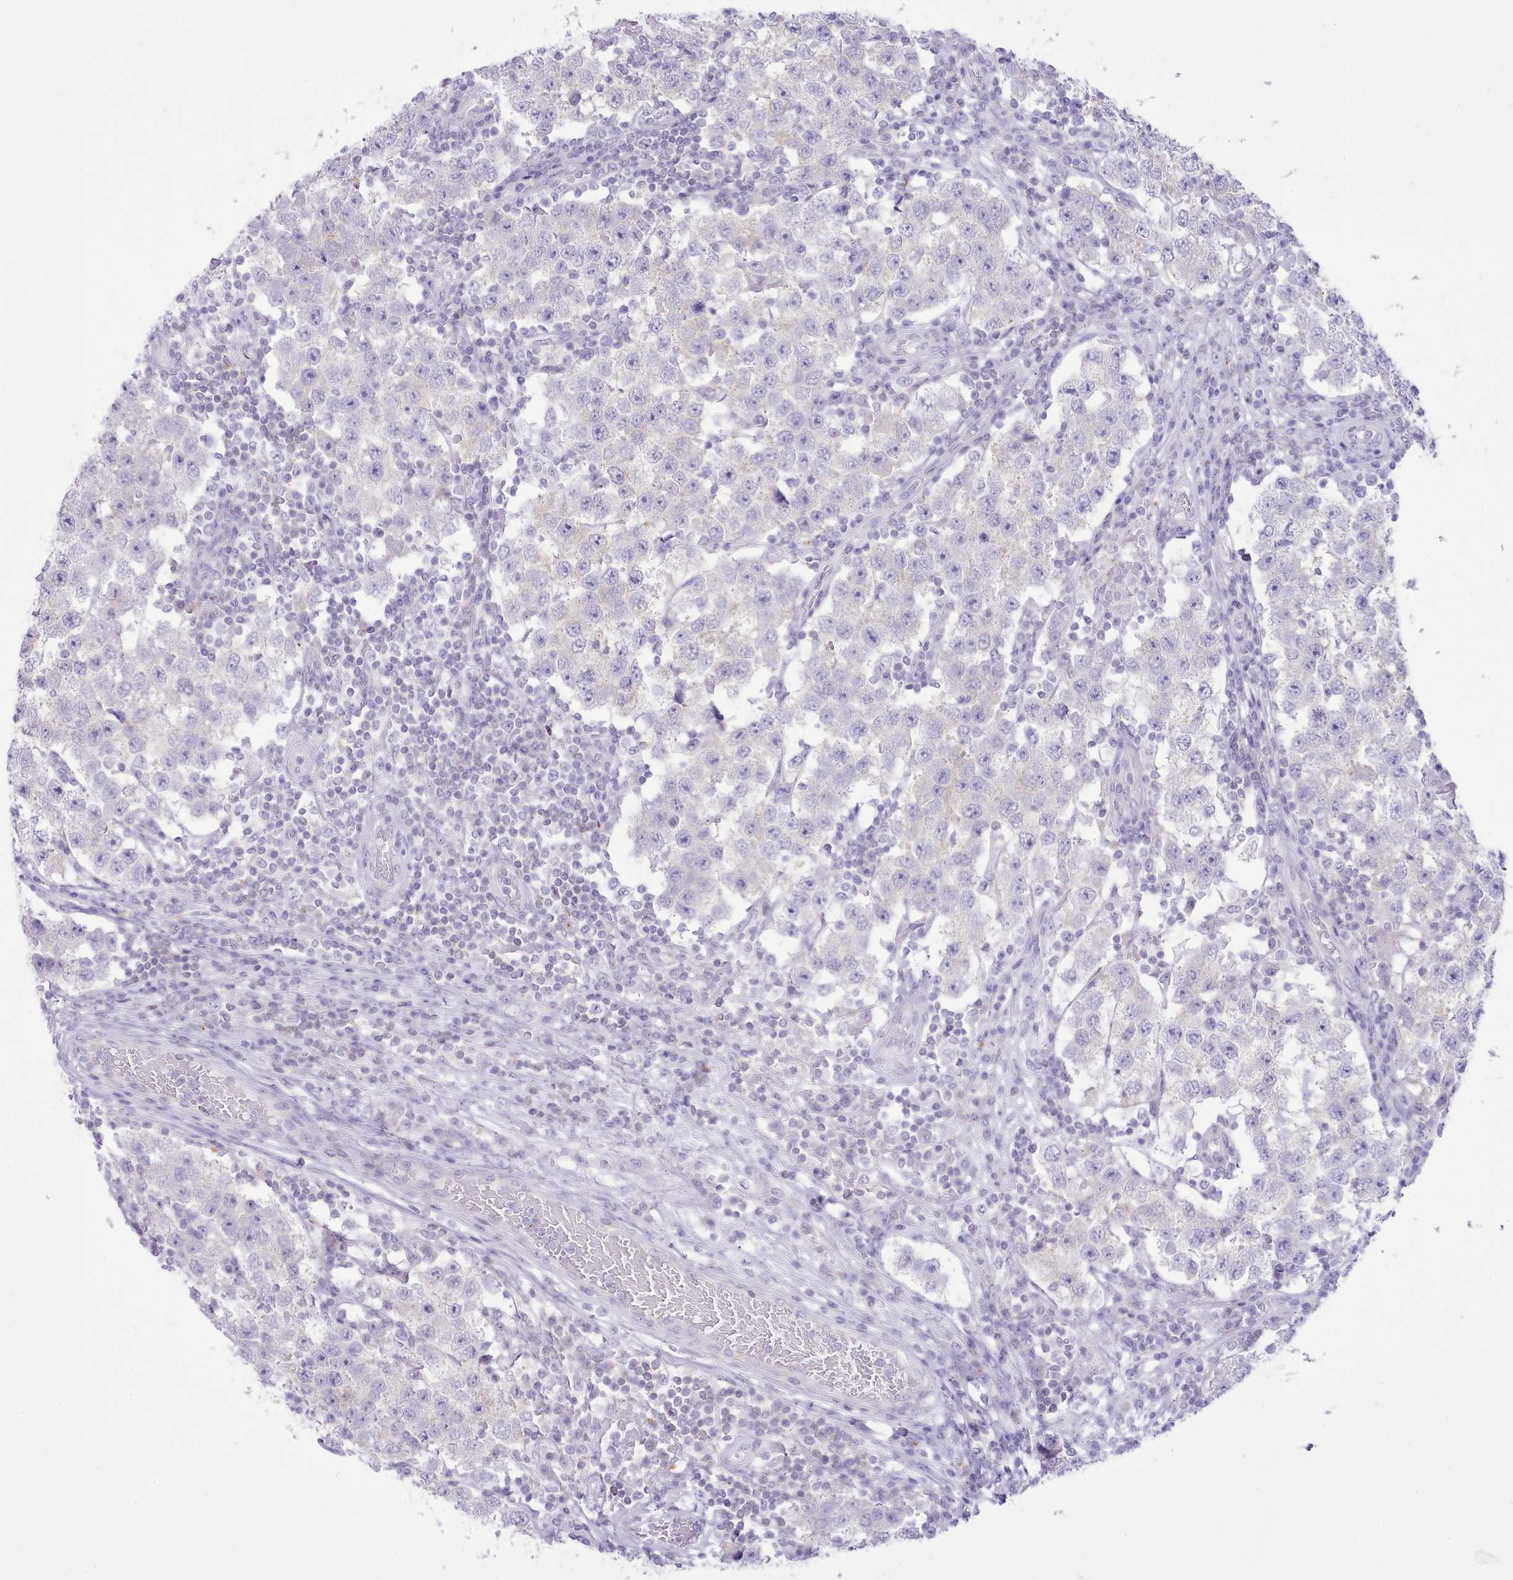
{"staining": {"intensity": "negative", "quantity": "none", "location": "none"}, "tissue": "testis cancer", "cell_type": "Tumor cells", "image_type": "cancer", "snomed": [{"axis": "morphology", "description": "Seminoma, NOS"}, {"axis": "topography", "description": "Testis"}], "caption": "Tumor cells are negative for brown protein staining in testis cancer (seminoma). The staining is performed using DAB brown chromogen with nuclei counter-stained in using hematoxylin.", "gene": "MDFI", "patient": {"sex": "male", "age": 34}}